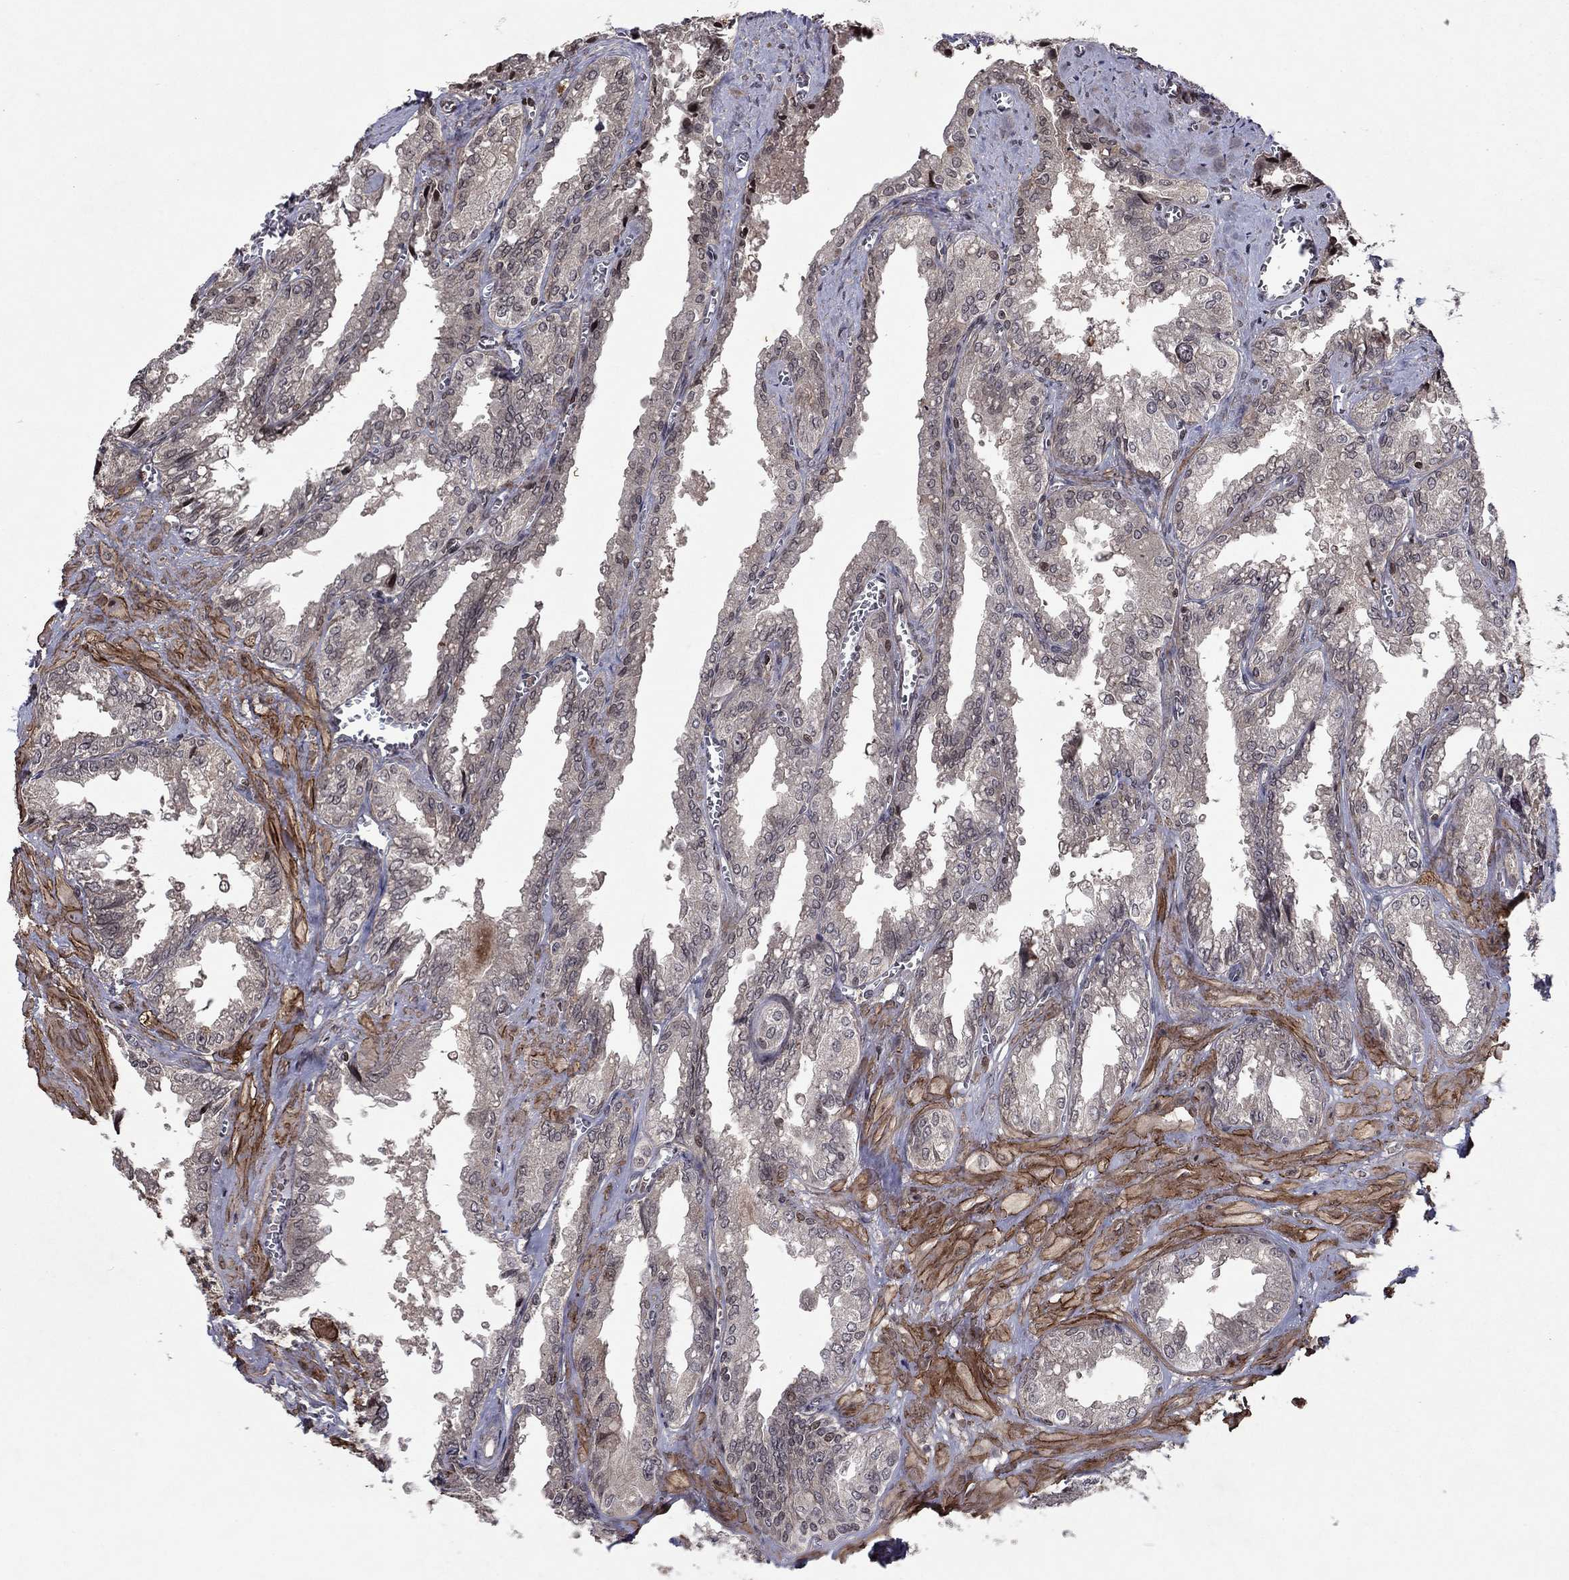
{"staining": {"intensity": "negative", "quantity": "none", "location": "none"}, "tissue": "seminal vesicle", "cell_type": "Glandular cells", "image_type": "normal", "snomed": [{"axis": "morphology", "description": "Normal tissue, NOS"}, {"axis": "topography", "description": "Seminal veicle"}], "caption": "The histopathology image exhibits no significant expression in glandular cells of seminal vesicle. The staining was performed using DAB to visualize the protein expression in brown, while the nuclei were stained in blue with hematoxylin (Magnification: 20x).", "gene": "SORBS1", "patient": {"sex": "male", "age": 67}}